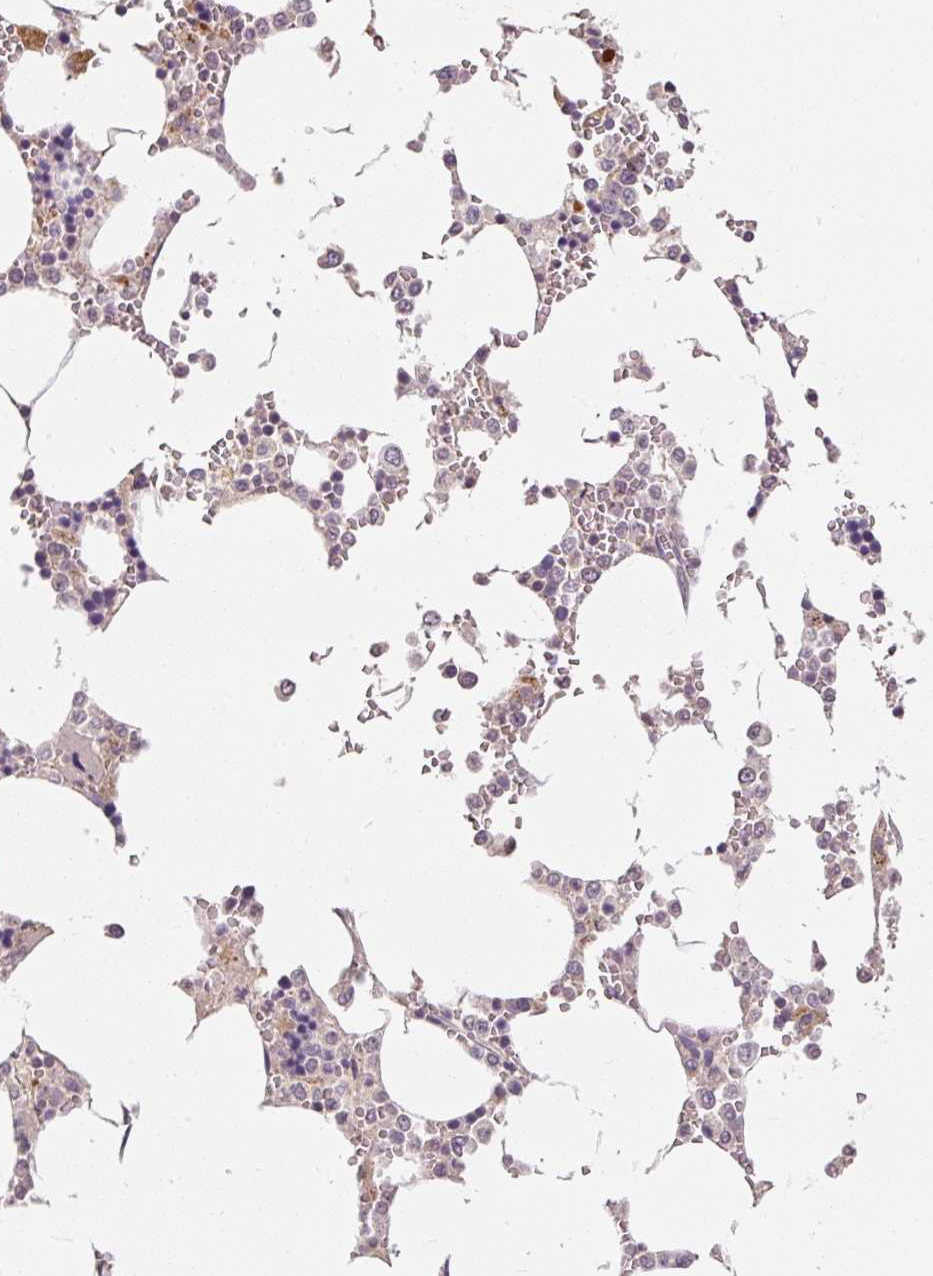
{"staining": {"intensity": "weak", "quantity": "<25%", "location": "cytoplasmic/membranous"}, "tissue": "bone marrow", "cell_type": "Hematopoietic cells", "image_type": "normal", "snomed": [{"axis": "morphology", "description": "Normal tissue, NOS"}, {"axis": "topography", "description": "Bone marrow"}], "caption": "IHC of normal human bone marrow displays no staining in hematopoietic cells.", "gene": "CFAP65", "patient": {"sex": "male", "age": 64}}